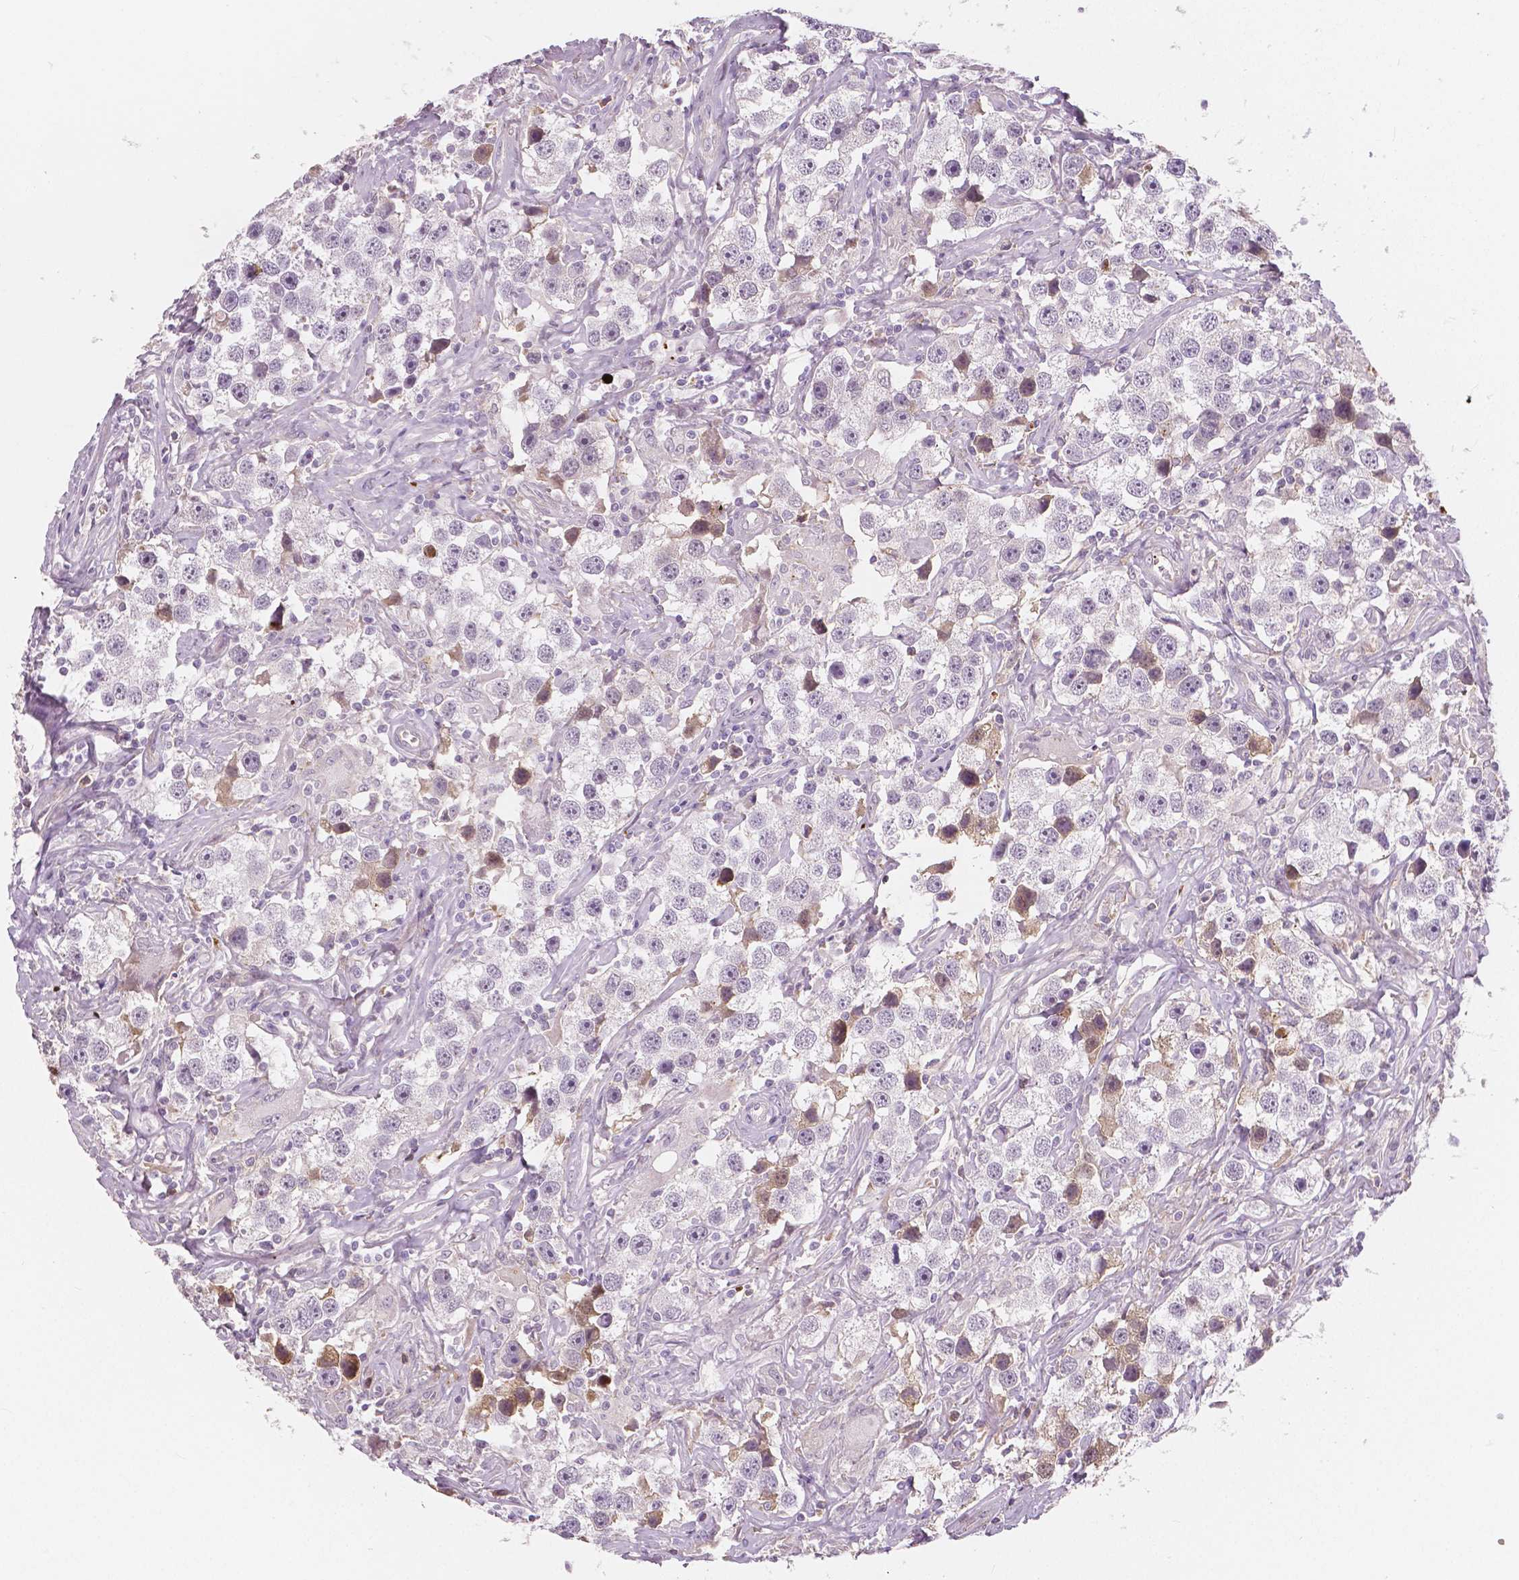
{"staining": {"intensity": "negative", "quantity": "none", "location": "none"}, "tissue": "testis cancer", "cell_type": "Tumor cells", "image_type": "cancer", "snomed": [{"axis": "morphology", "description": "Seminoma, NOS"}, {"axis": "topography", "description": "Testis"}], "caption": "Immunohistochemistry image of neoplastic tissue: human testis seminoma stained with DAB (3,3'-diaminobenzidine) reveals no significant protein positivity in tumor cells.", "gene": "APOA4", "patient": {"sex": "male", "age": 49}}